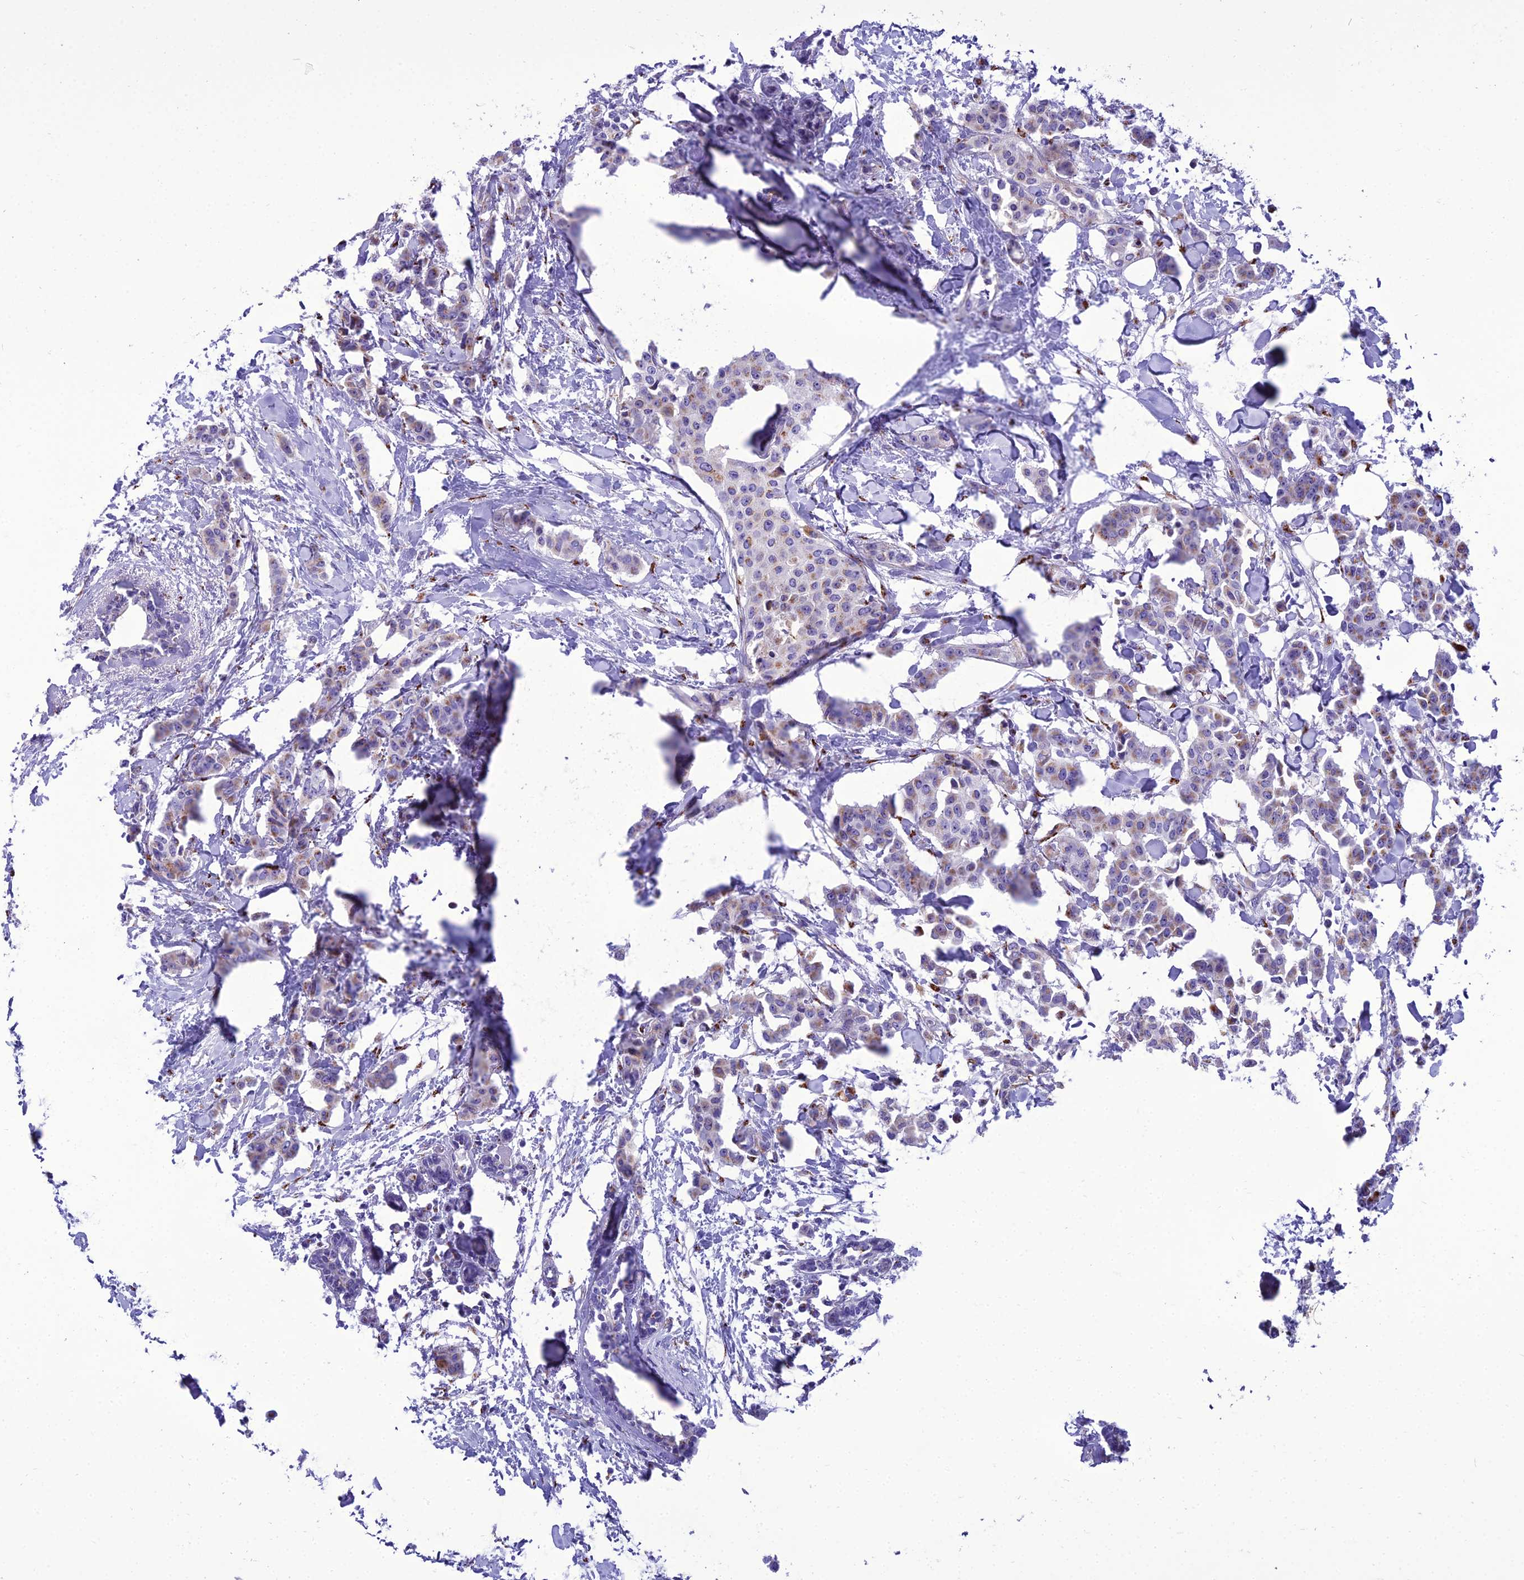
{"staining": {"intensity": "weak", "quantity": "25%-75%", "location": "cytoplasmic/membranous"}, "tissue": "breast cancer", "cell_type": "Tumor cells", "image_type": "cancer", "snomed": [{"axis": "morphology", "description": "Duct carcinoma"}, {"axis": "topography", "description": "Breast"}], "caption": "The micrograph displays a brown stain indicating the presence of a protein in the cytoplasmic/membranous of tumor cells in breast intraductal carcinoma.", "gene": "GOLM2", "patient": {"sex": "female", "age": 40}}